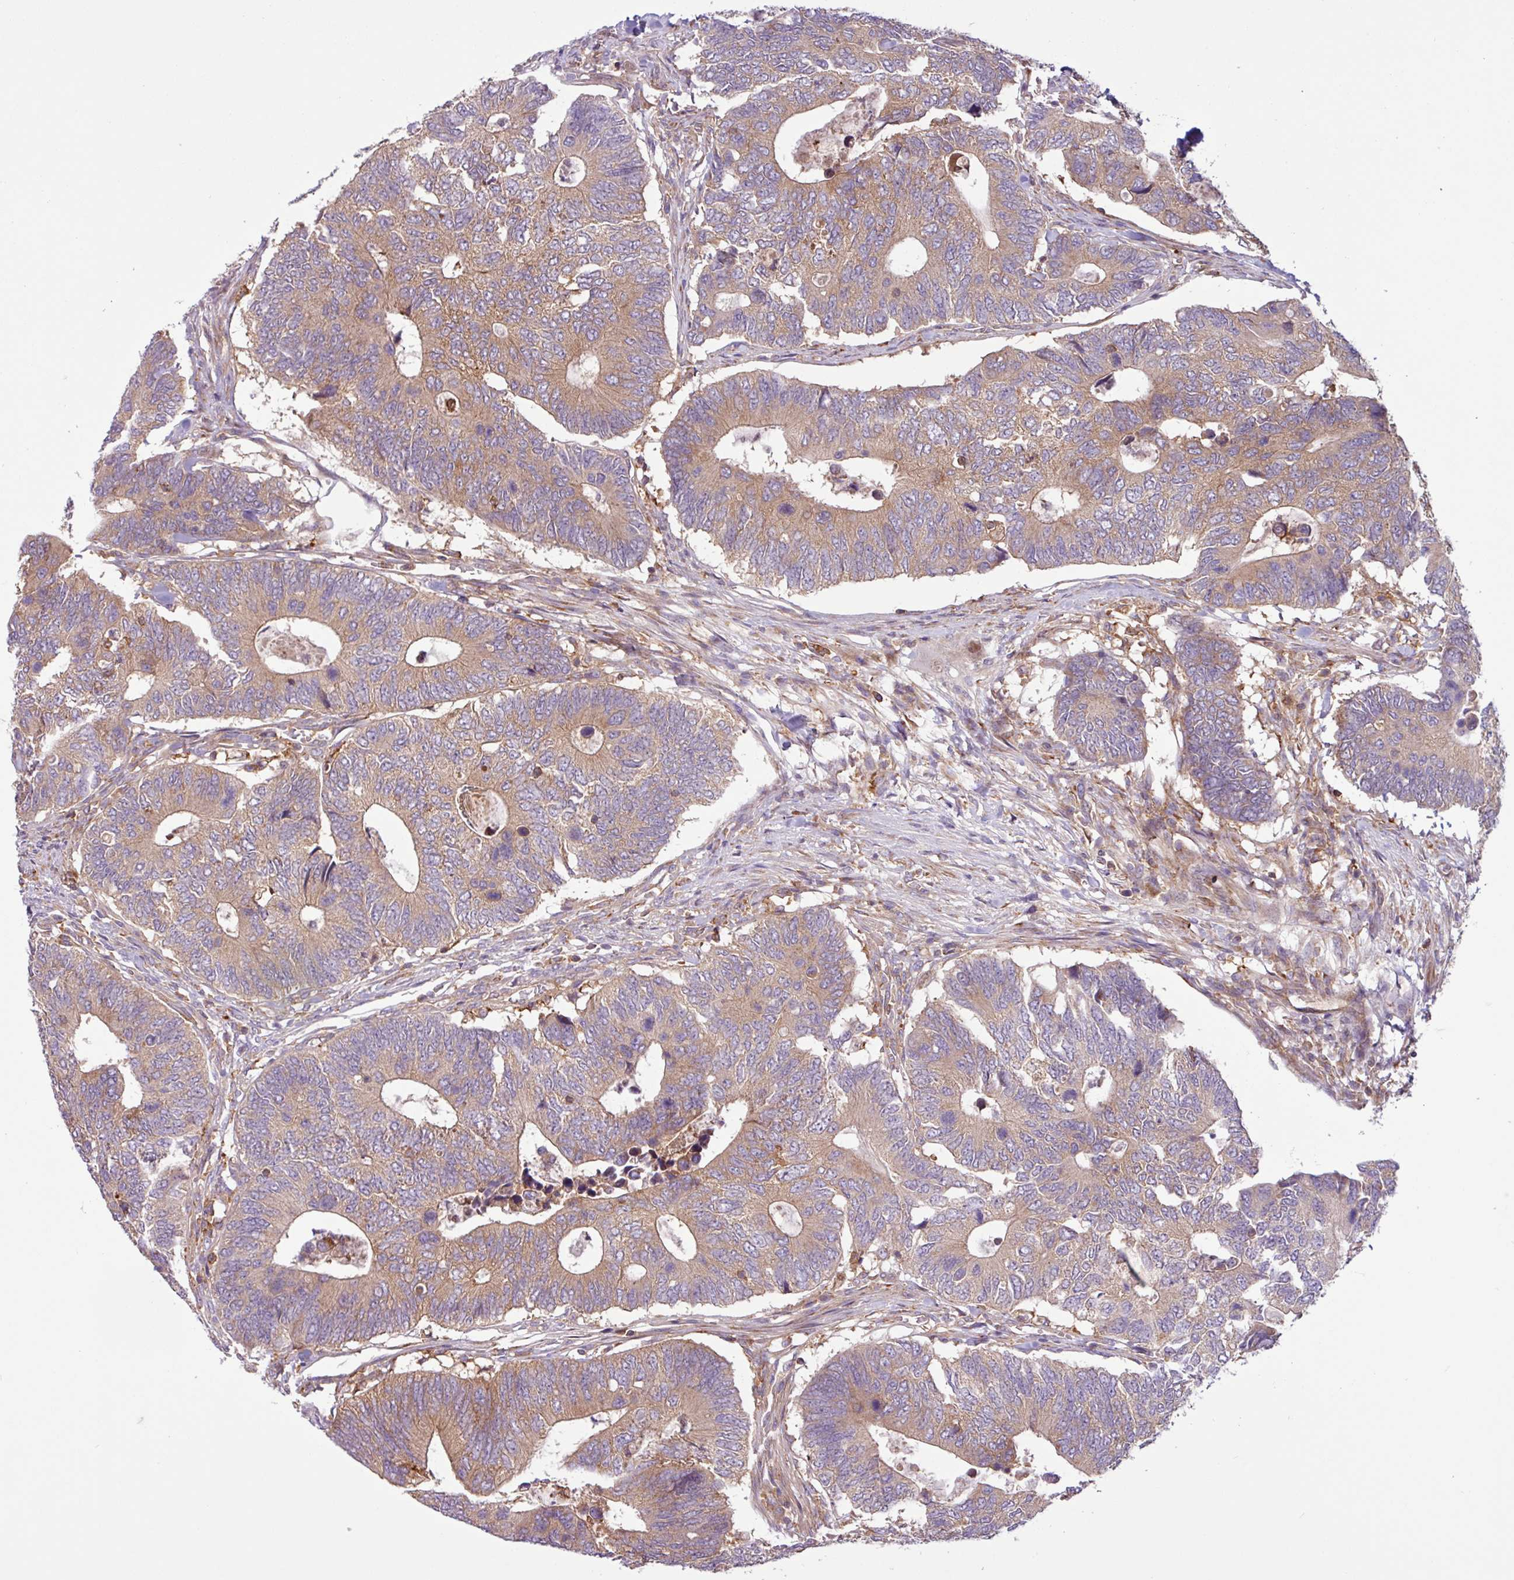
{"staining": {"intensity": "moderate", "quantity": ">75%", "location": "cytoplasmic/membranous"}, "tissue": "colorectal cancer", "cell_type": "Tumor cells", "image_type": "cancer", "snomed": [{"axis": "morphology", "description": "Adenocarcinoma, NOS"}, {"axis": "topography", "description": "Colon"}], "caption": "Protein expression analysis of colorectal adenocarcinoma displays moderate cytoplasmic/membranous positivity in approximately >75% of tumor cells.", "gene": "ACTR3", "patient": {"sex": "male", "age": 87}}